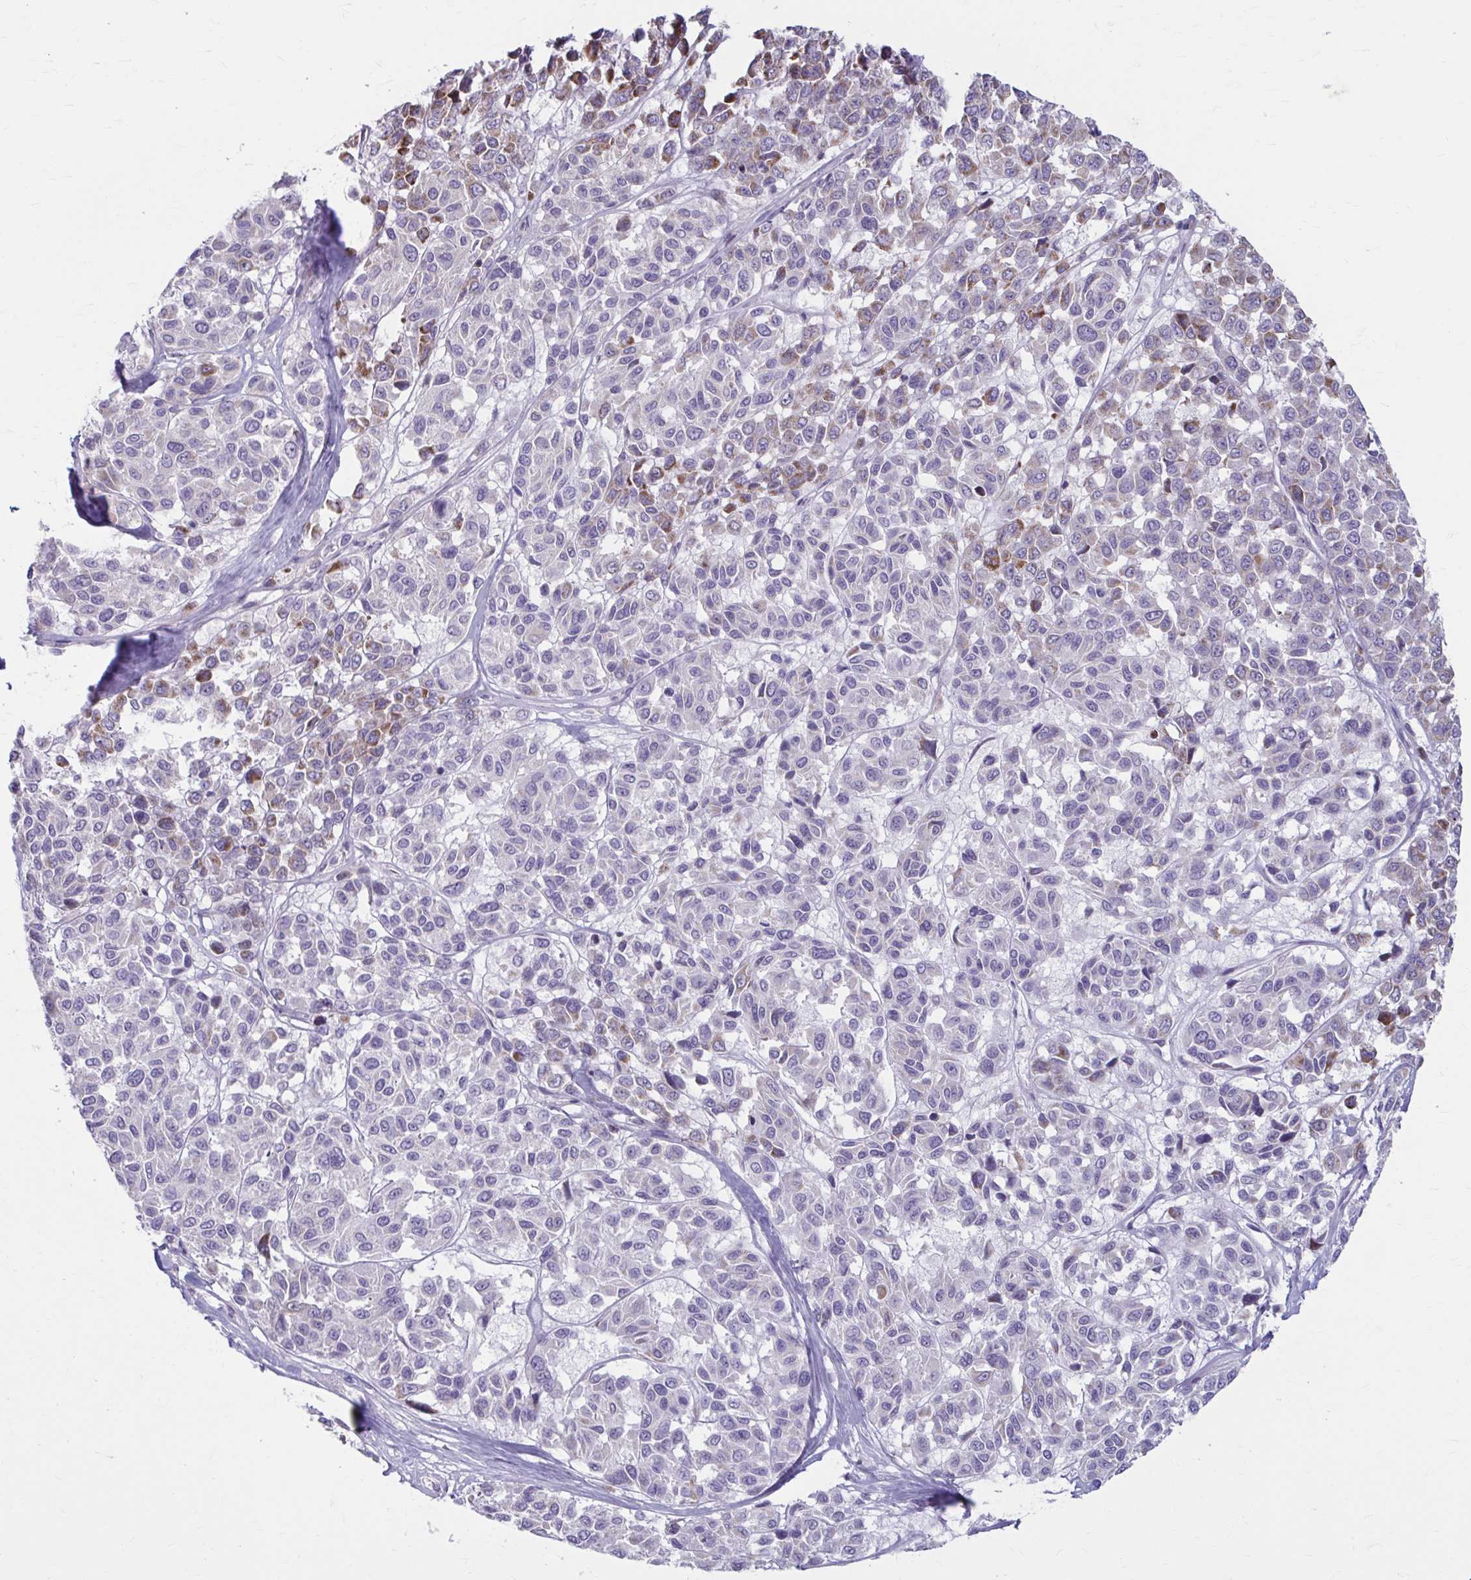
{"staining": {"intensity": "moderate", "quantity": "<25%", "location": "cytoplasmic/membranous"}, "tissue": "melanoma", "cell_type": "Tumor cells", "image_type": "cancer", "snomed": [{"axis": "morphology", "description": "Malignant melanoma, NOS"}, {"axis": "topography", "description": "Skin"}], "caption": "Tumor cells reveal low levels of moderate cytoplasmic/membranous expression in about <25% of cells in human melanoma.", "gene": "MSMO1", "patient": {"sex": "female", "age": 66}}